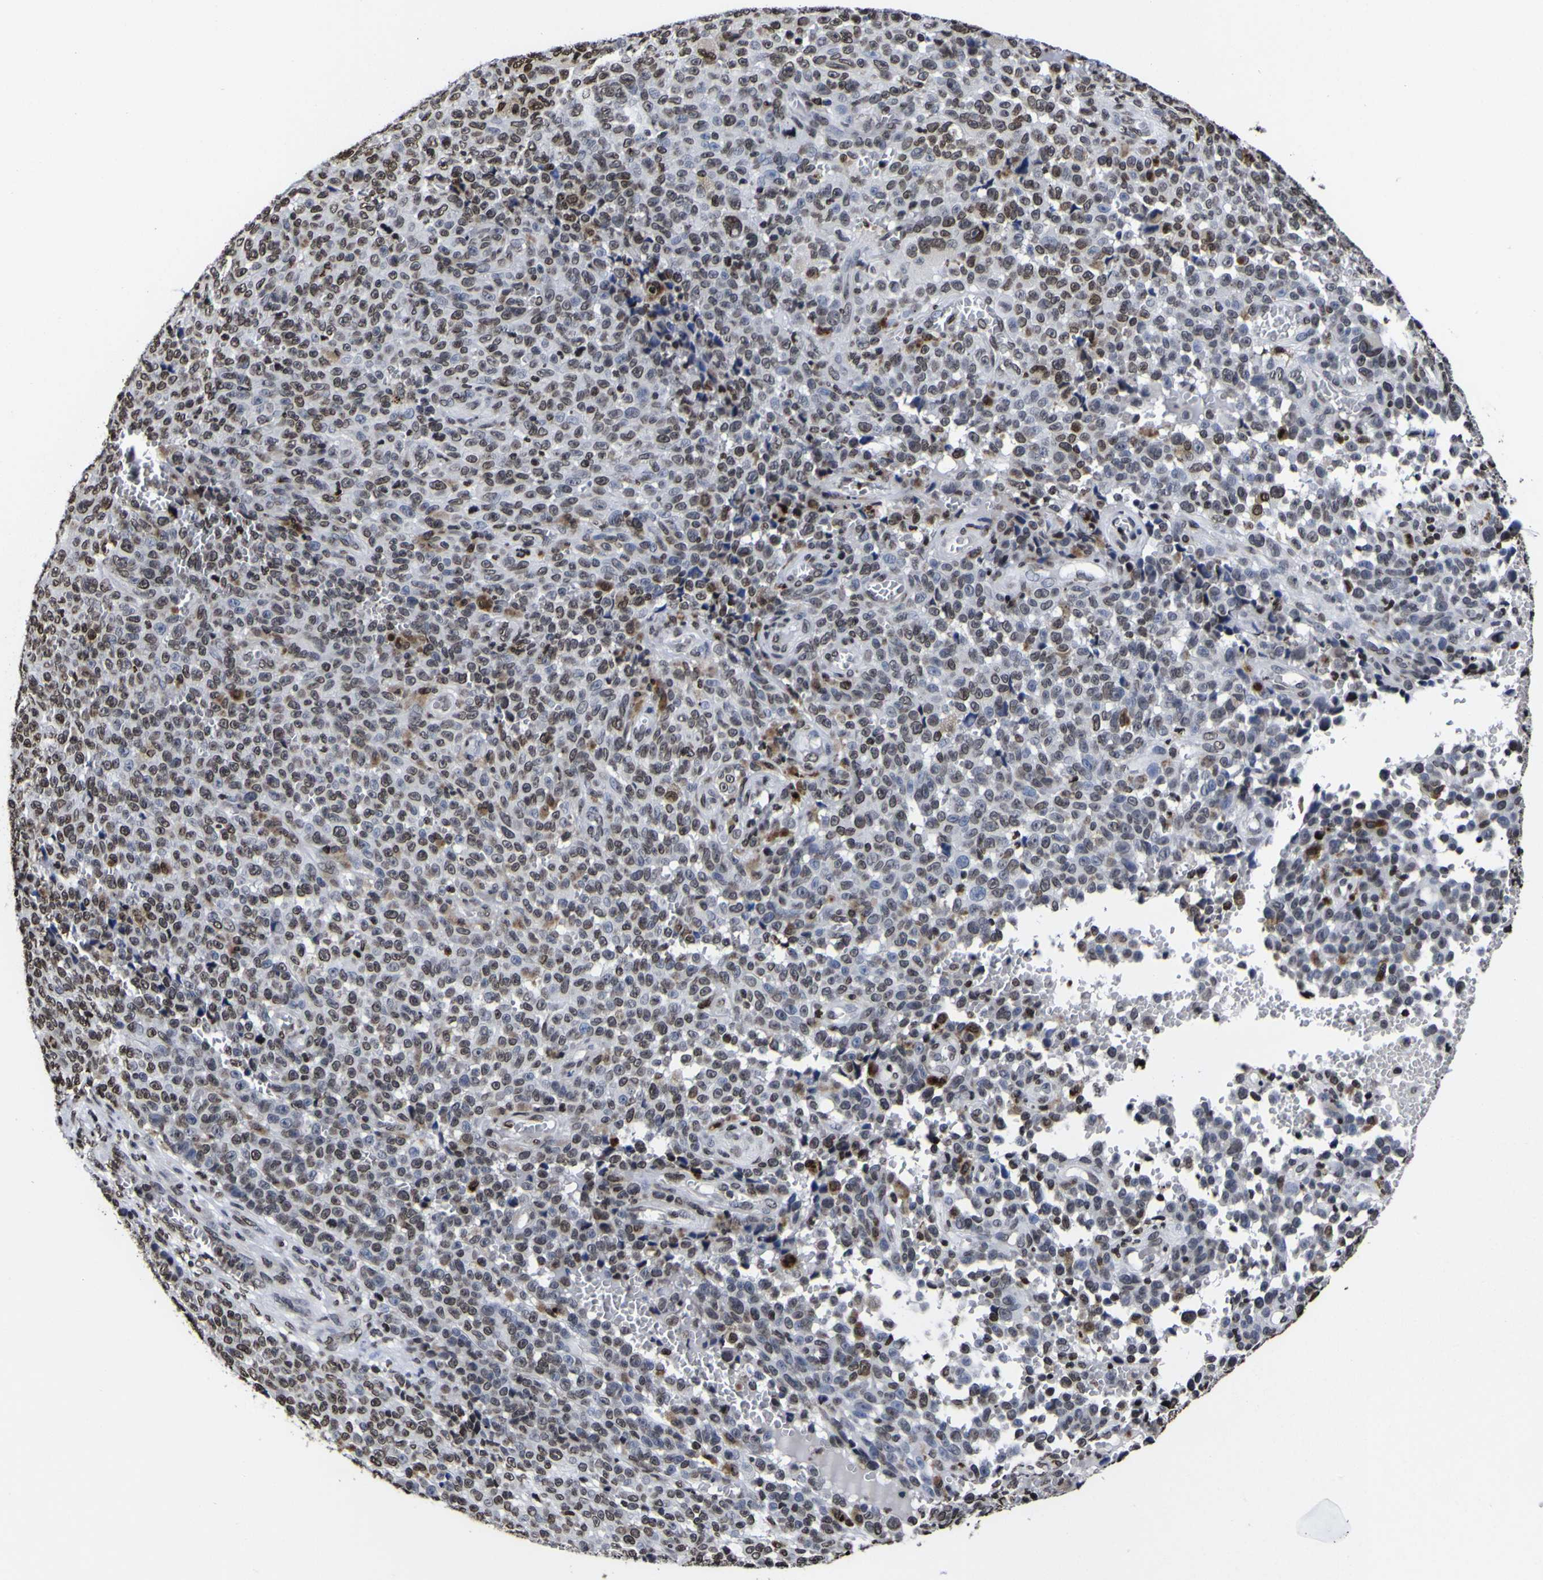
{"staining": {"intensity": "moderate", "quantity": "25%-75%", "location": "nuclear"}, "tissue": "melanoma", "cell_type": "Tumor cells", "image_type": "cancer", "snomed": [{"axis": "morphology", "description": "Malignant melanoma, NOS"}, {"axis": "topography", "description": "Skin"}], "caption": "Melanoma stained for a protein demonstrates moderate nuclear positivity in tumor cells.", "gene": "PIAS1", "patient": {"sex": "female", "age": 82}}